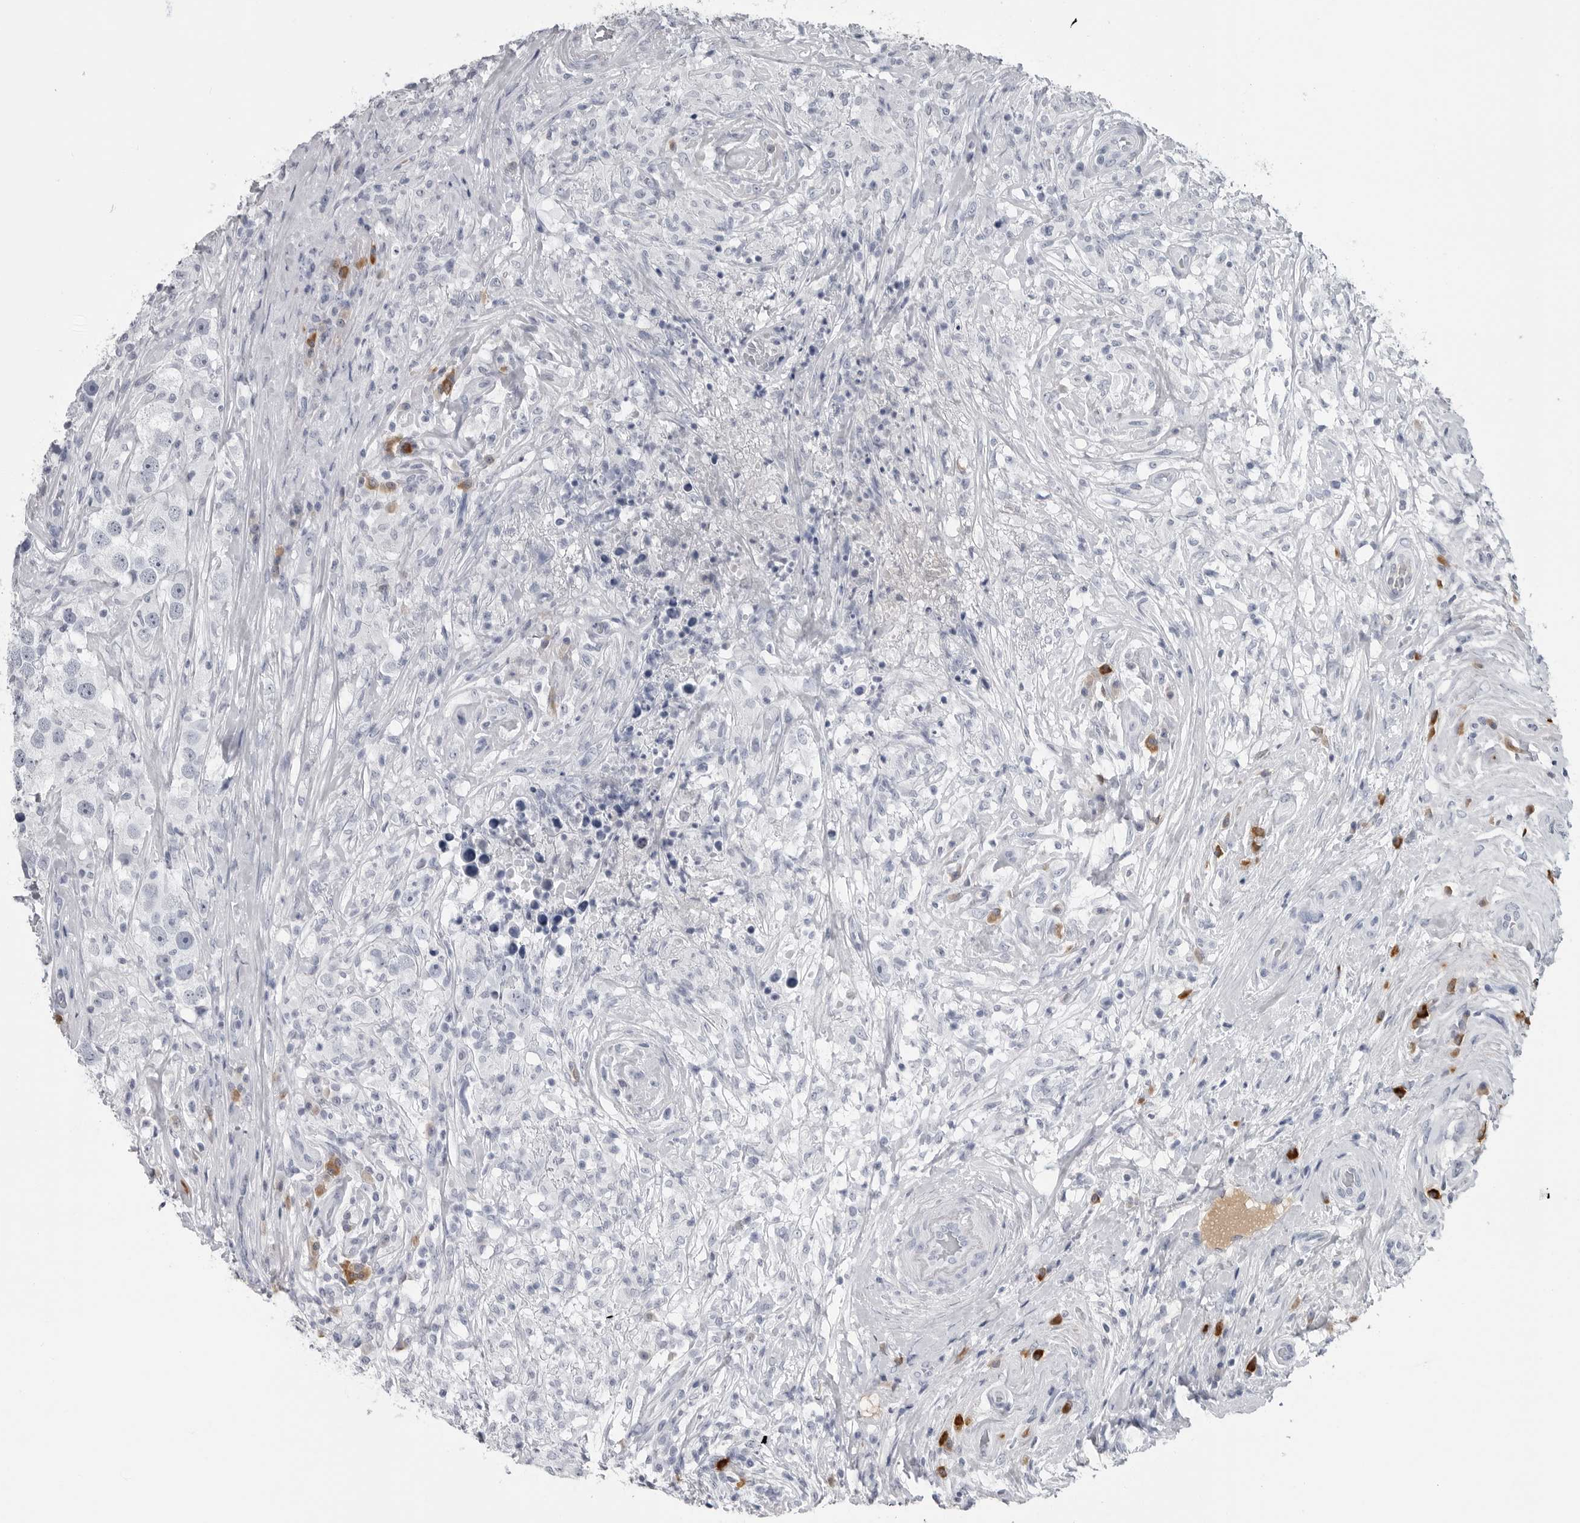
{"staining": {"intensity": "negative", "quantity": "none", "location": "none"}, "tissue": "testis cancer", "cell_type": "Tumor cells", "image_type": "cancer", "snomed": [{"axis": "morphology", "description": "Seminoma, NOS"}, {"axis": "topography", "description": "Testis"}], "caption": "Testis cancer was stained to show a protein in brown. There is no significant expression in tumor cells.", "gene": "AMPD1", "patient": {"sex": "male", "age": 49}}